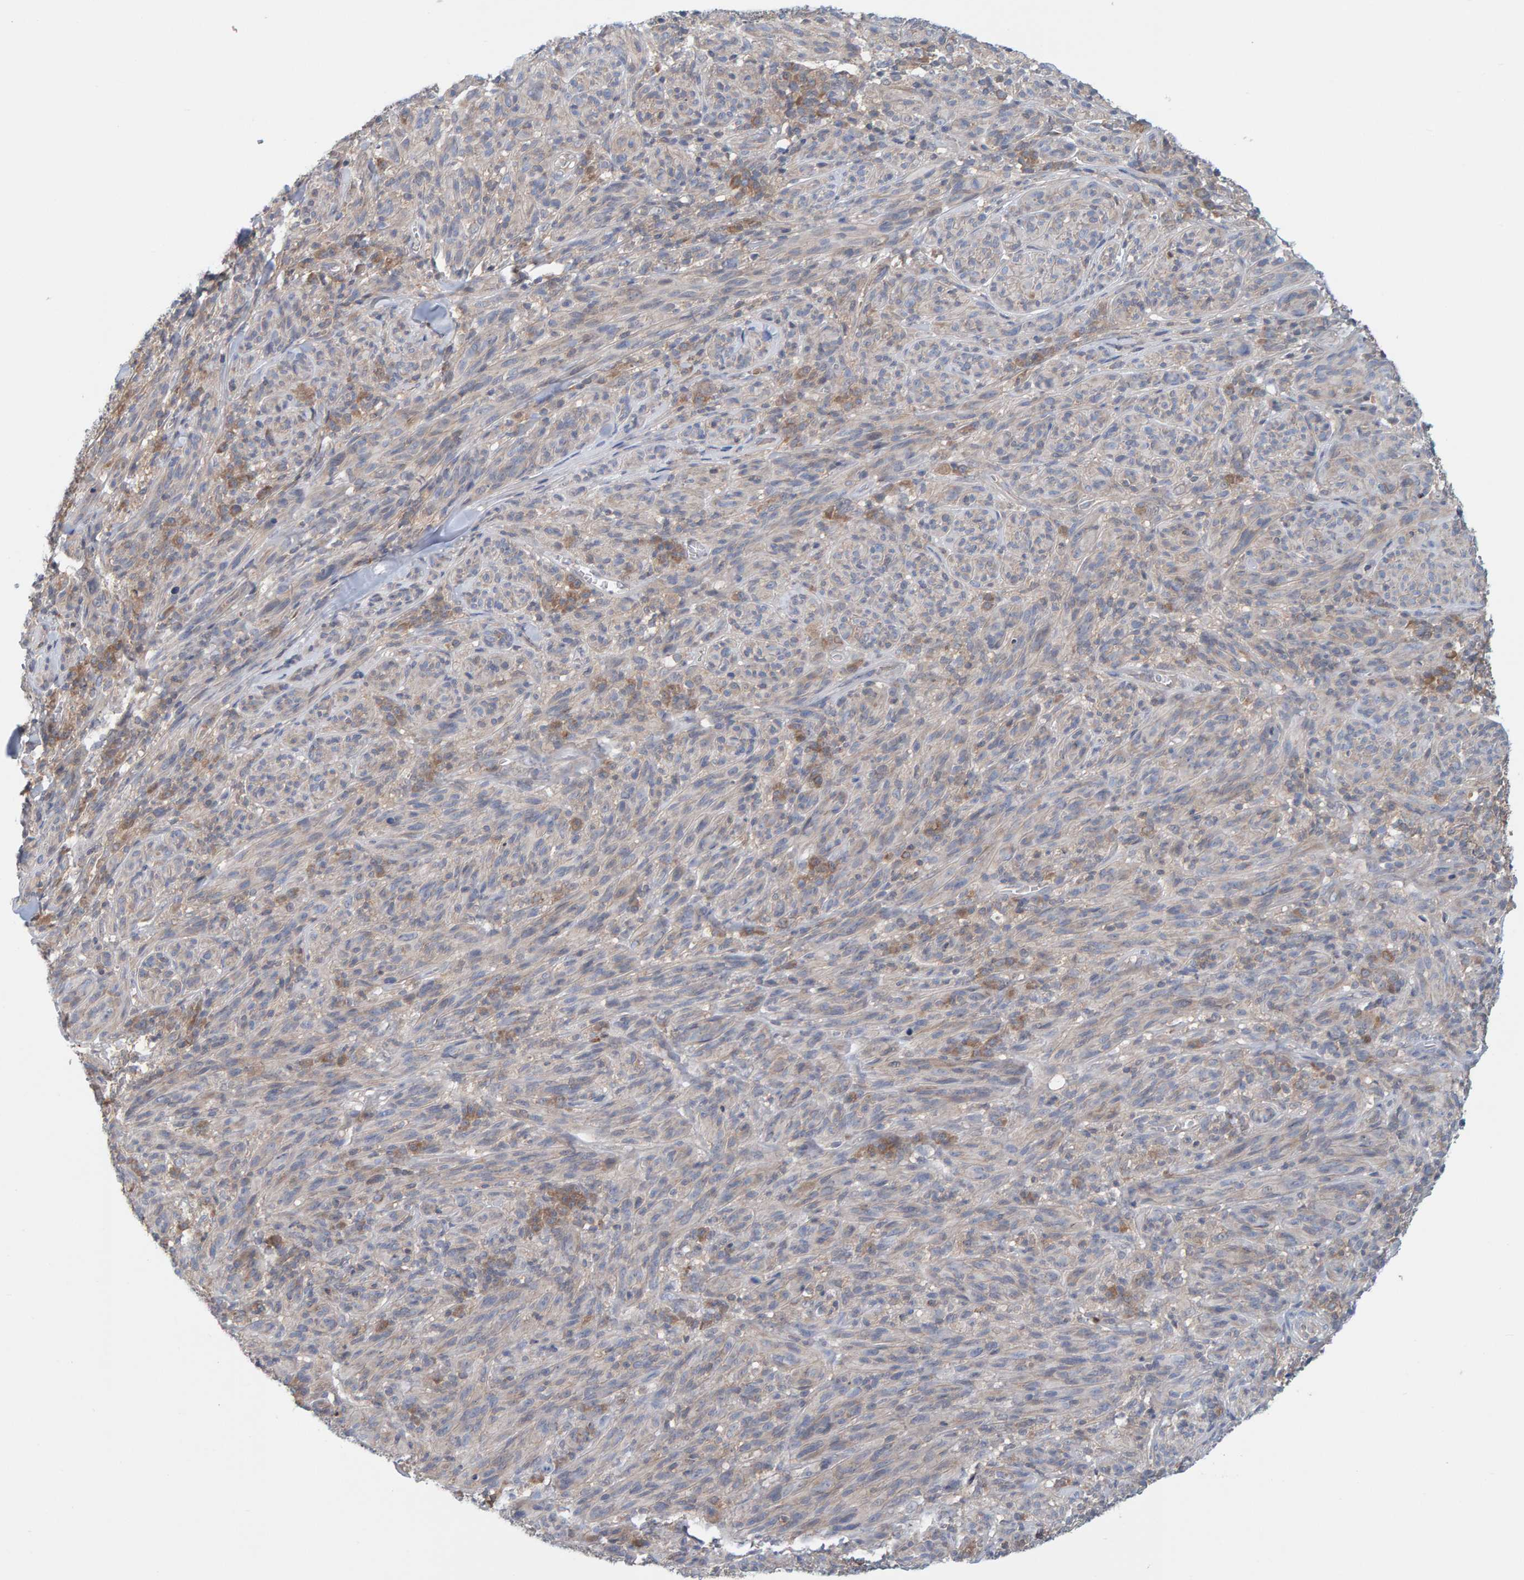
{"staining": {"intensity": "negative", "quantity": "none", "location": "none"}, "tissue": "melanoma", "cell_type": "Tumor cells", "image_type": "cancer", "snomed": [{"axis": "morphology", "description": "Malignant melanoma, NOS"}, {"axis": "topography", "description": "Skin of head"}], "caption": "DAB immunohistochemical staining of human malignant melanoma displays no significant positivity in tumor cells. Brightfield microscopy of immunohistochemistry stained with DAB (brown) and hematoxylin (blue), captured at high magnification.", "gene": "TATDN1", "patient": {"sex": "male", "age": 96}}